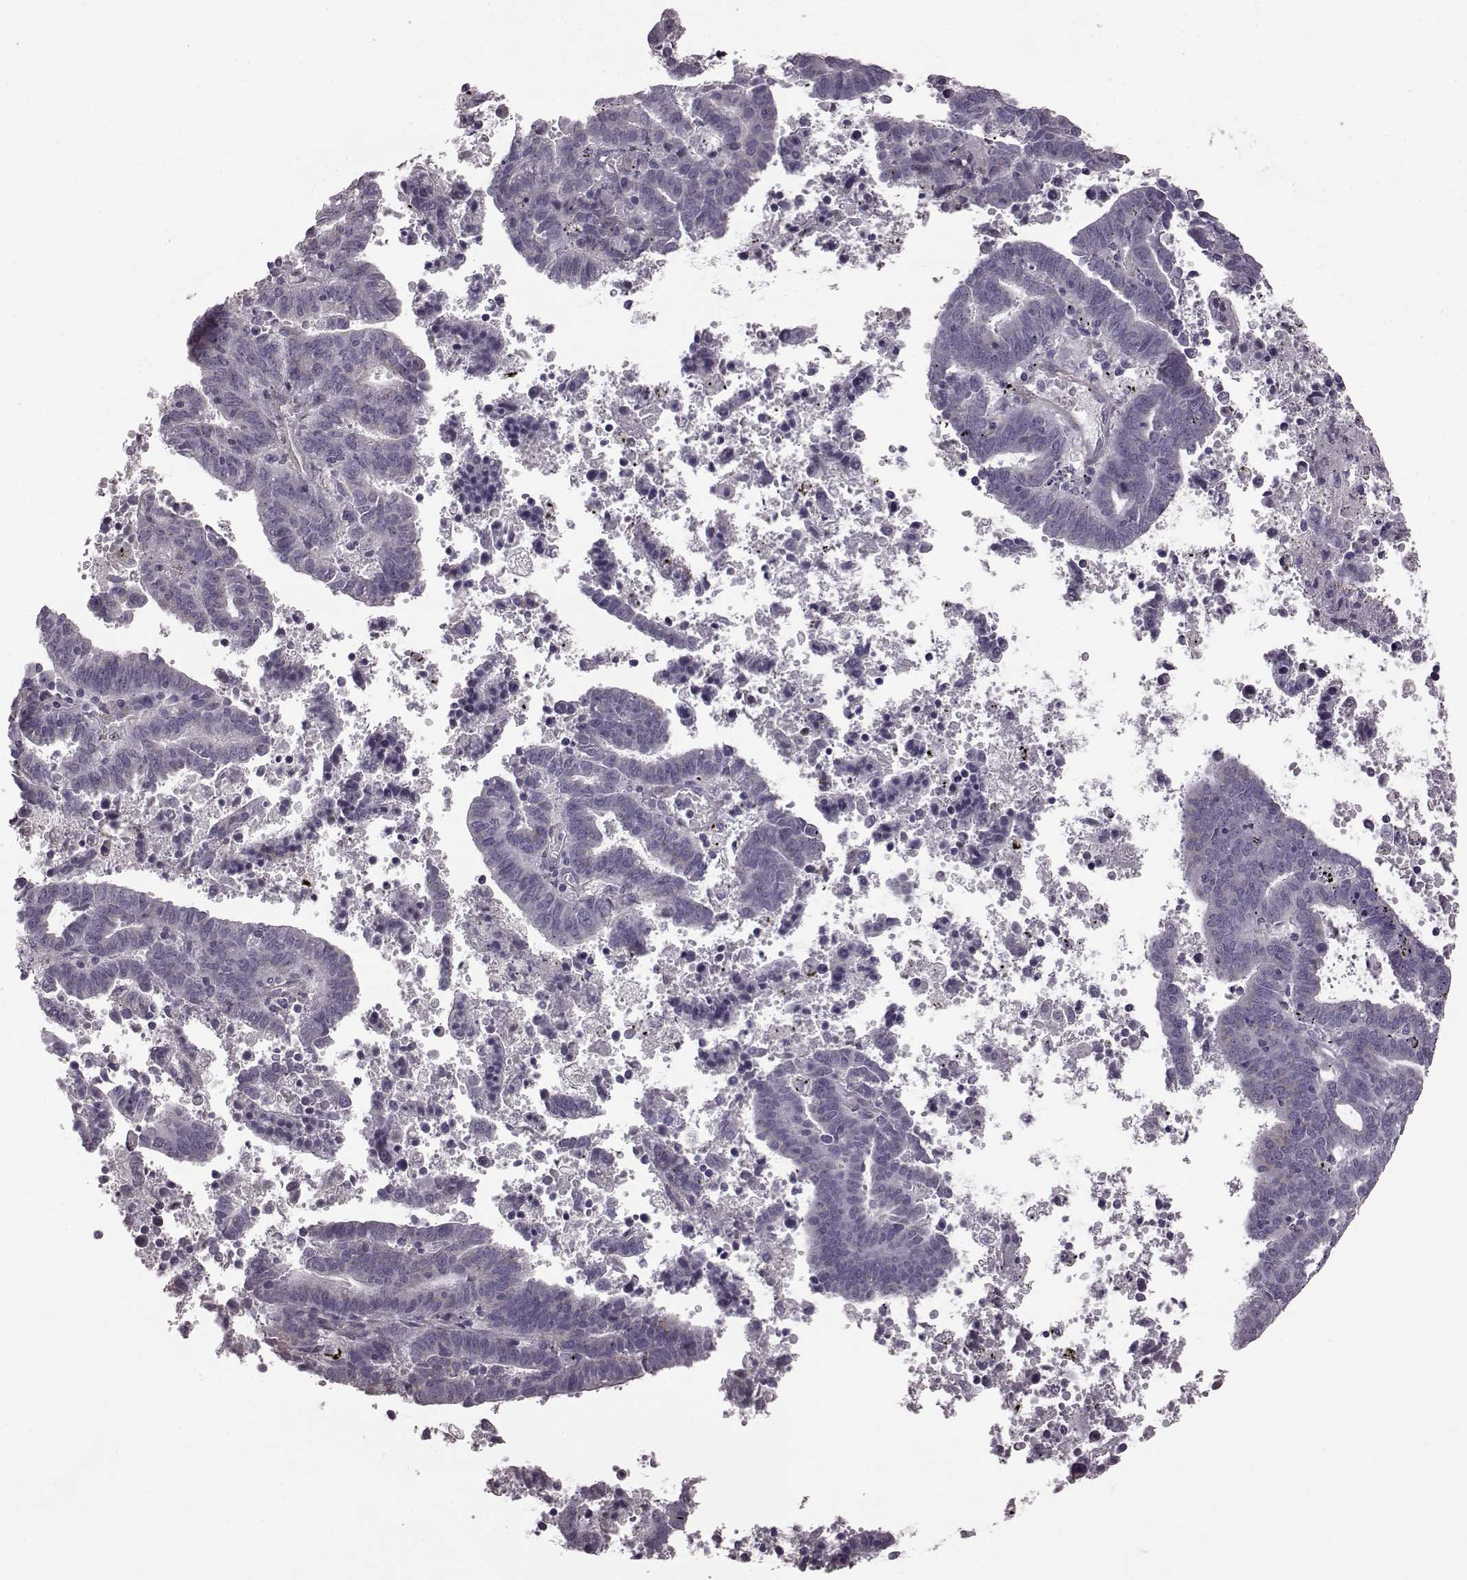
{"staining": {"intensity": "negative", "quantity": "none", "location": "none"}, "tissue": "endometrial cancer", "cell_type": "Tumor cells", "image_type": "cancer", "snomed": [{"axis": "morphology", "description": "Adenocarcinoma, NOS"}, {"axis": "topography", "description": "Uterus"}], "caption": "Tumor cells are negative for protein expression in human adenocarcinoma (endometrial).", "gene": "GRK1", "patient": {"sex": "female", "age": 83}}